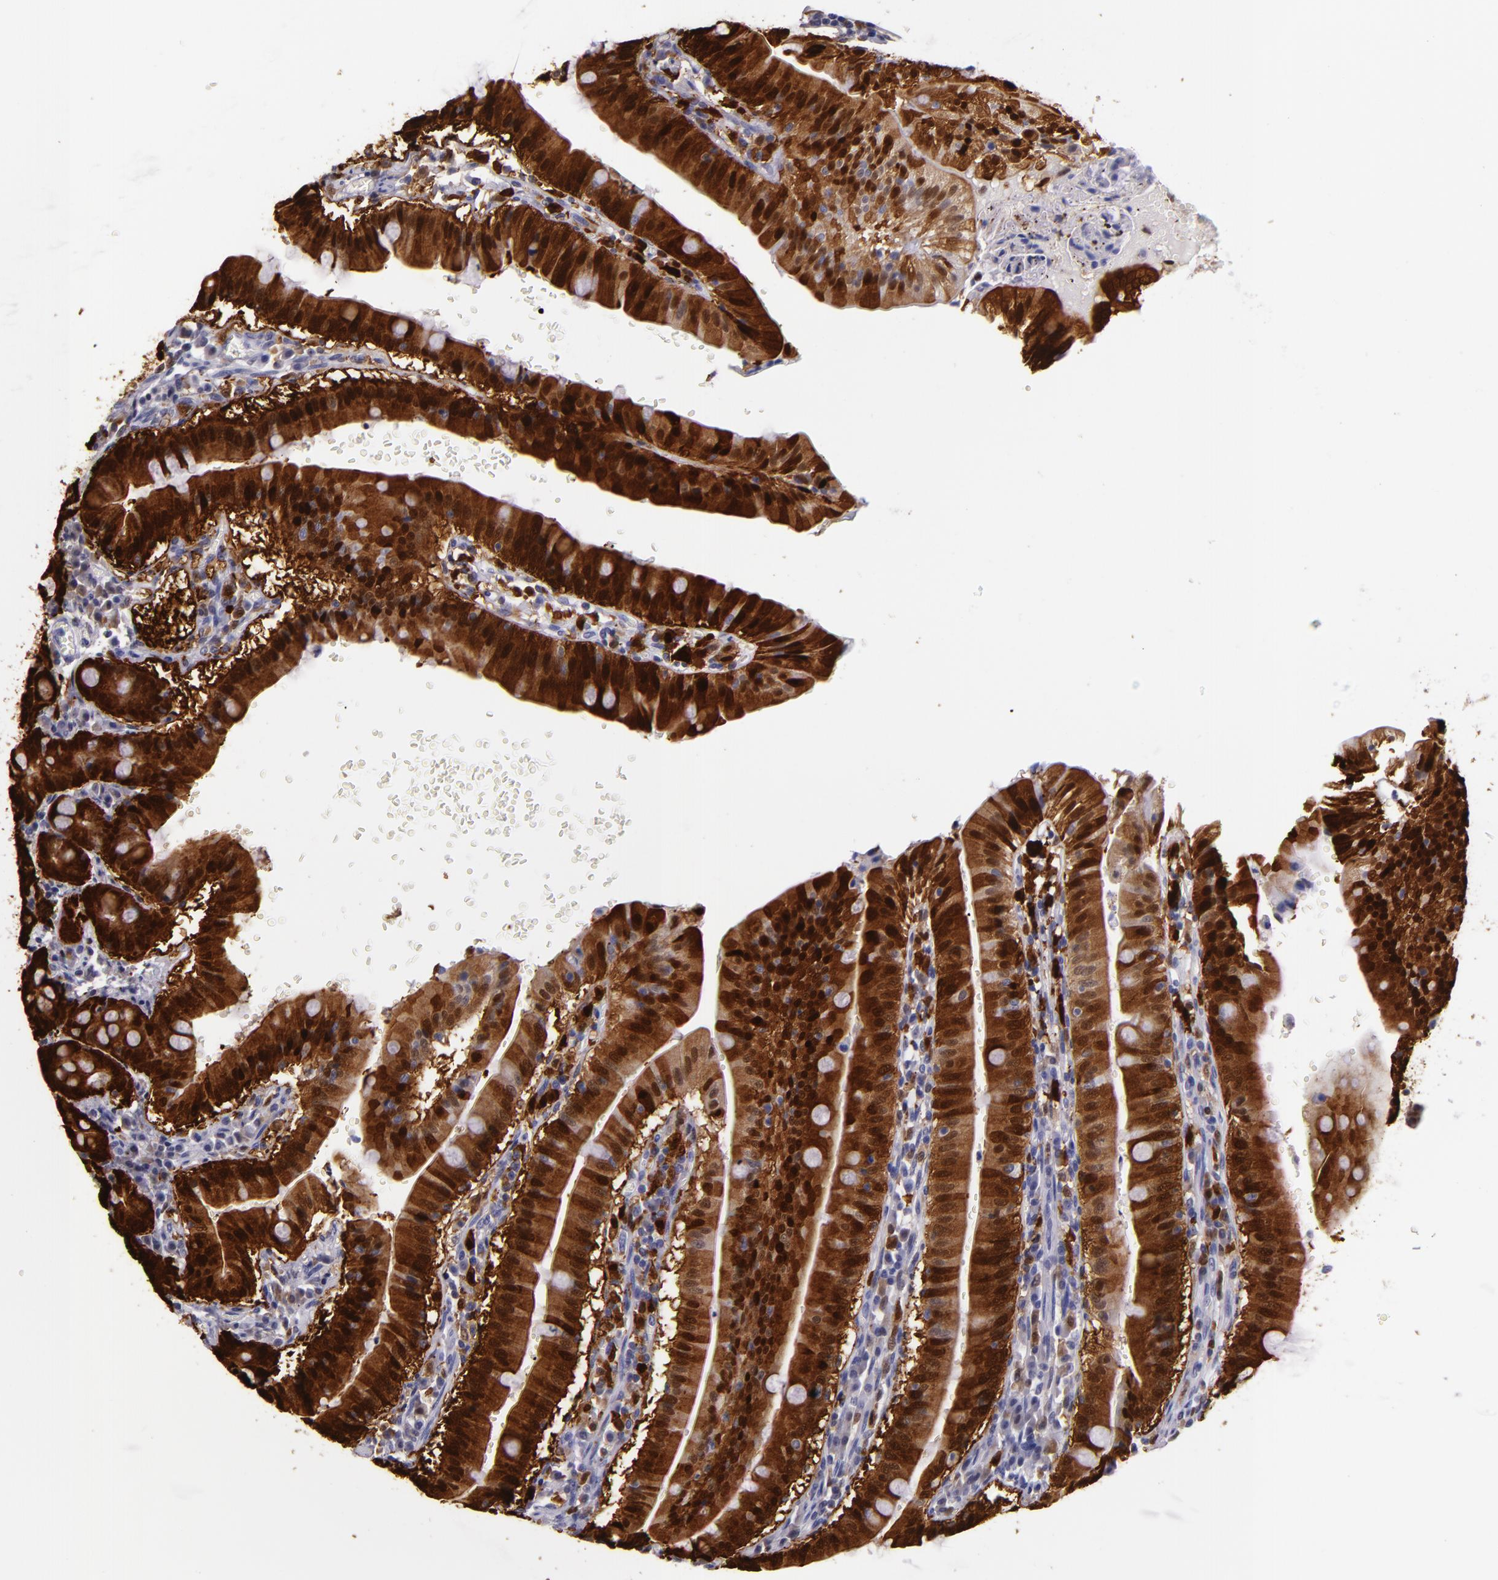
{"staining": {"intensity": "strong", "quantity": "25%-75%", "location": "cytoplasmic/membranous,nuclear"}, "tissue": "small intestine", "cell_type": "Glandular cells", "image_type": "normal", "snomed": [{"axis": "morphology", "description": "Normal tissue, NOS"}, {"axis": "topography", "description": "Small intestine"}], "caption": "This micrograph demonstrates immunohistochemistry (IHC) staining of normal small intestine, with high strong cytoplasmic/membranous,nuclear expression in about 25%-75% of glandular cells.", "gene": "MT1A", "patient": {"sex": "male", "age": 71}}